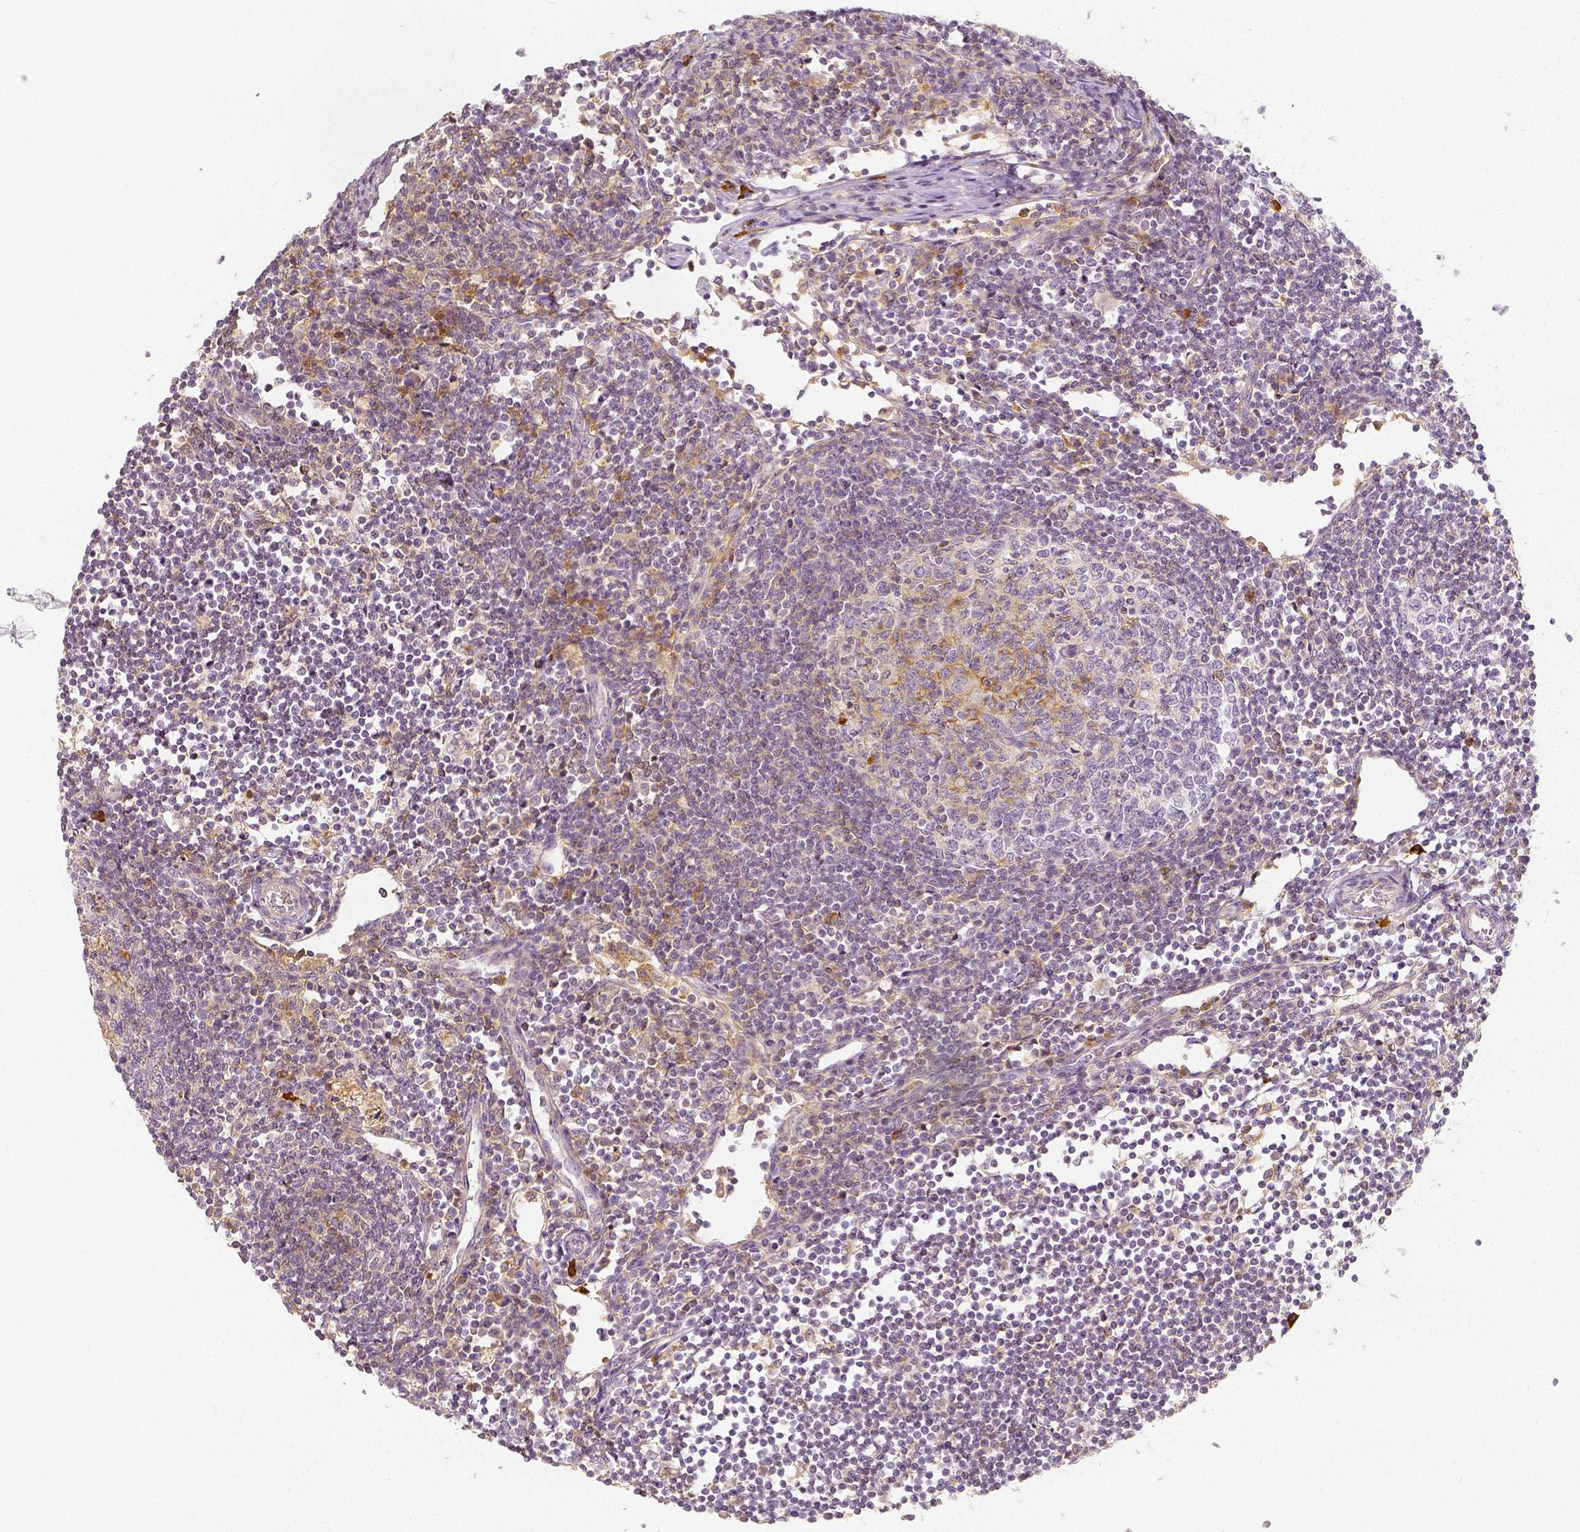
{"staining": {"intensity": "moderate", "quantity": "25%-75%", "location": "cytoplasmic/membranous"}, "tissue": "lymph node", "cell_type": "Germinal center cells", "image_type": "normal", "snomed": [{"axis": "morphology", "description": "Normal tissue, NOS"}, {"axis": "topography", "description": "Lymph node"}], "caption": "DAB (3,3'-diaminobenzidine) immunohistochemical staining of benign human lymph node displays moderate cytoplasmic/membranous protein positivity in approximately 25%-75% of germinal center cells. The protein of interest is stained brown, and the nuclei are stained in blue (DAB IHC with brightfield microscopy, high magnification).", "gene": "PTPRJ", "patient": {"sex": "male", "age": 67}}